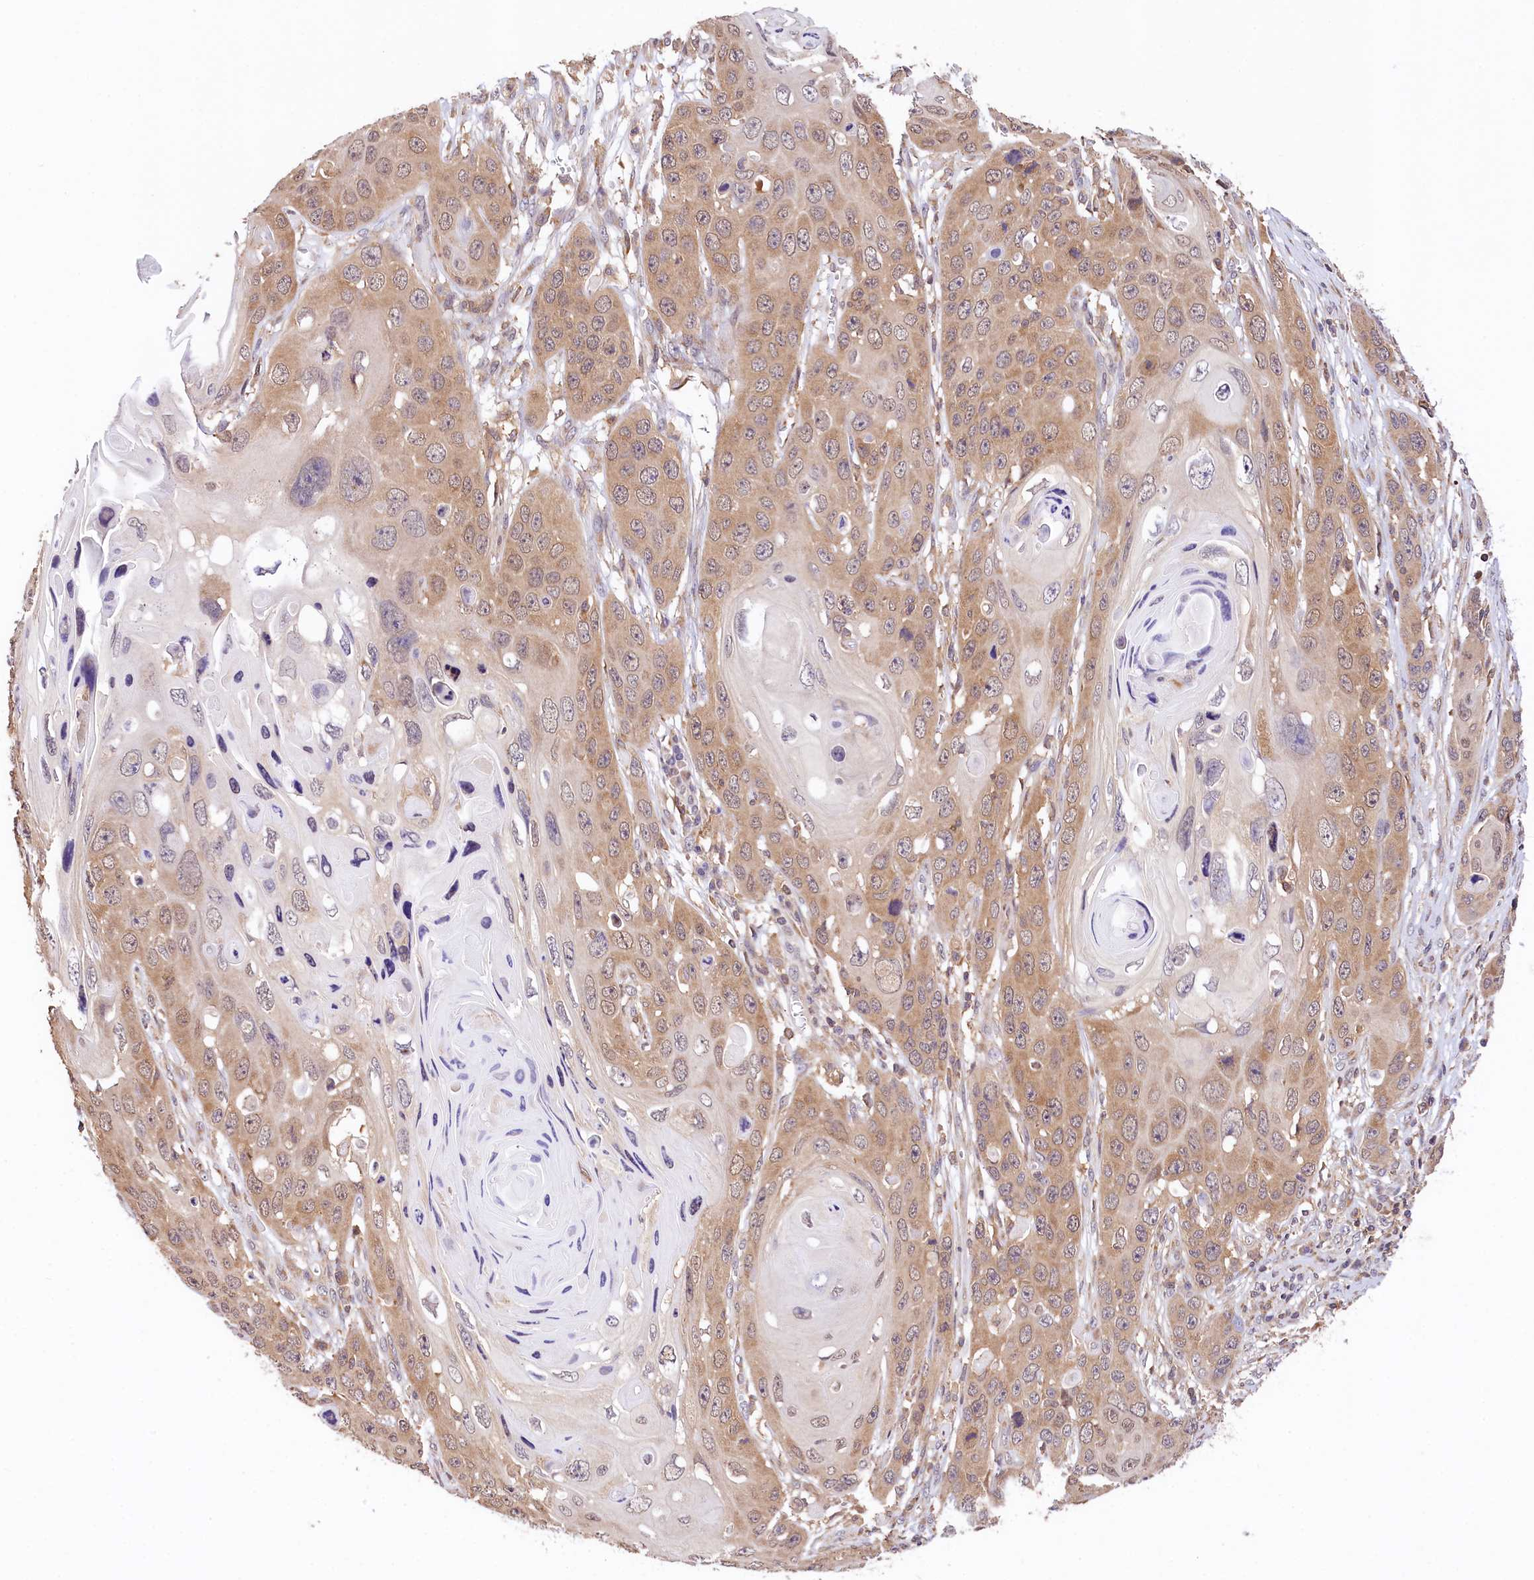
{"staining": {"intensity": "moderate", "quantity": "25%-75%", "location": "cytoplasmic/membranous"}, "tissue": "skin cancer", "cell_type": "Tumor cells", "image_type": "cancer", "snomed": [{"axis": "morphology", "description": "Squamous cell carcinoma, NOS"}, {"axis": "topography", "description": "Skin"}], "caption": "High-magnification brightfield microscopy of skin cancer (squamous cell carcinoma) stained with DAB (brown) and counterstained with hematoxylin (blue). tumor cells exhibit moderate cytoplasmic/membranous staining is identified in approximately25%-75% of cells. Using DAB (brown) and hematoxylin (blue) stains, captured at high magnification using brightfield microscopy.", "gene": "CHORDC1", "patient": {"sex": "male", "age": 55}}